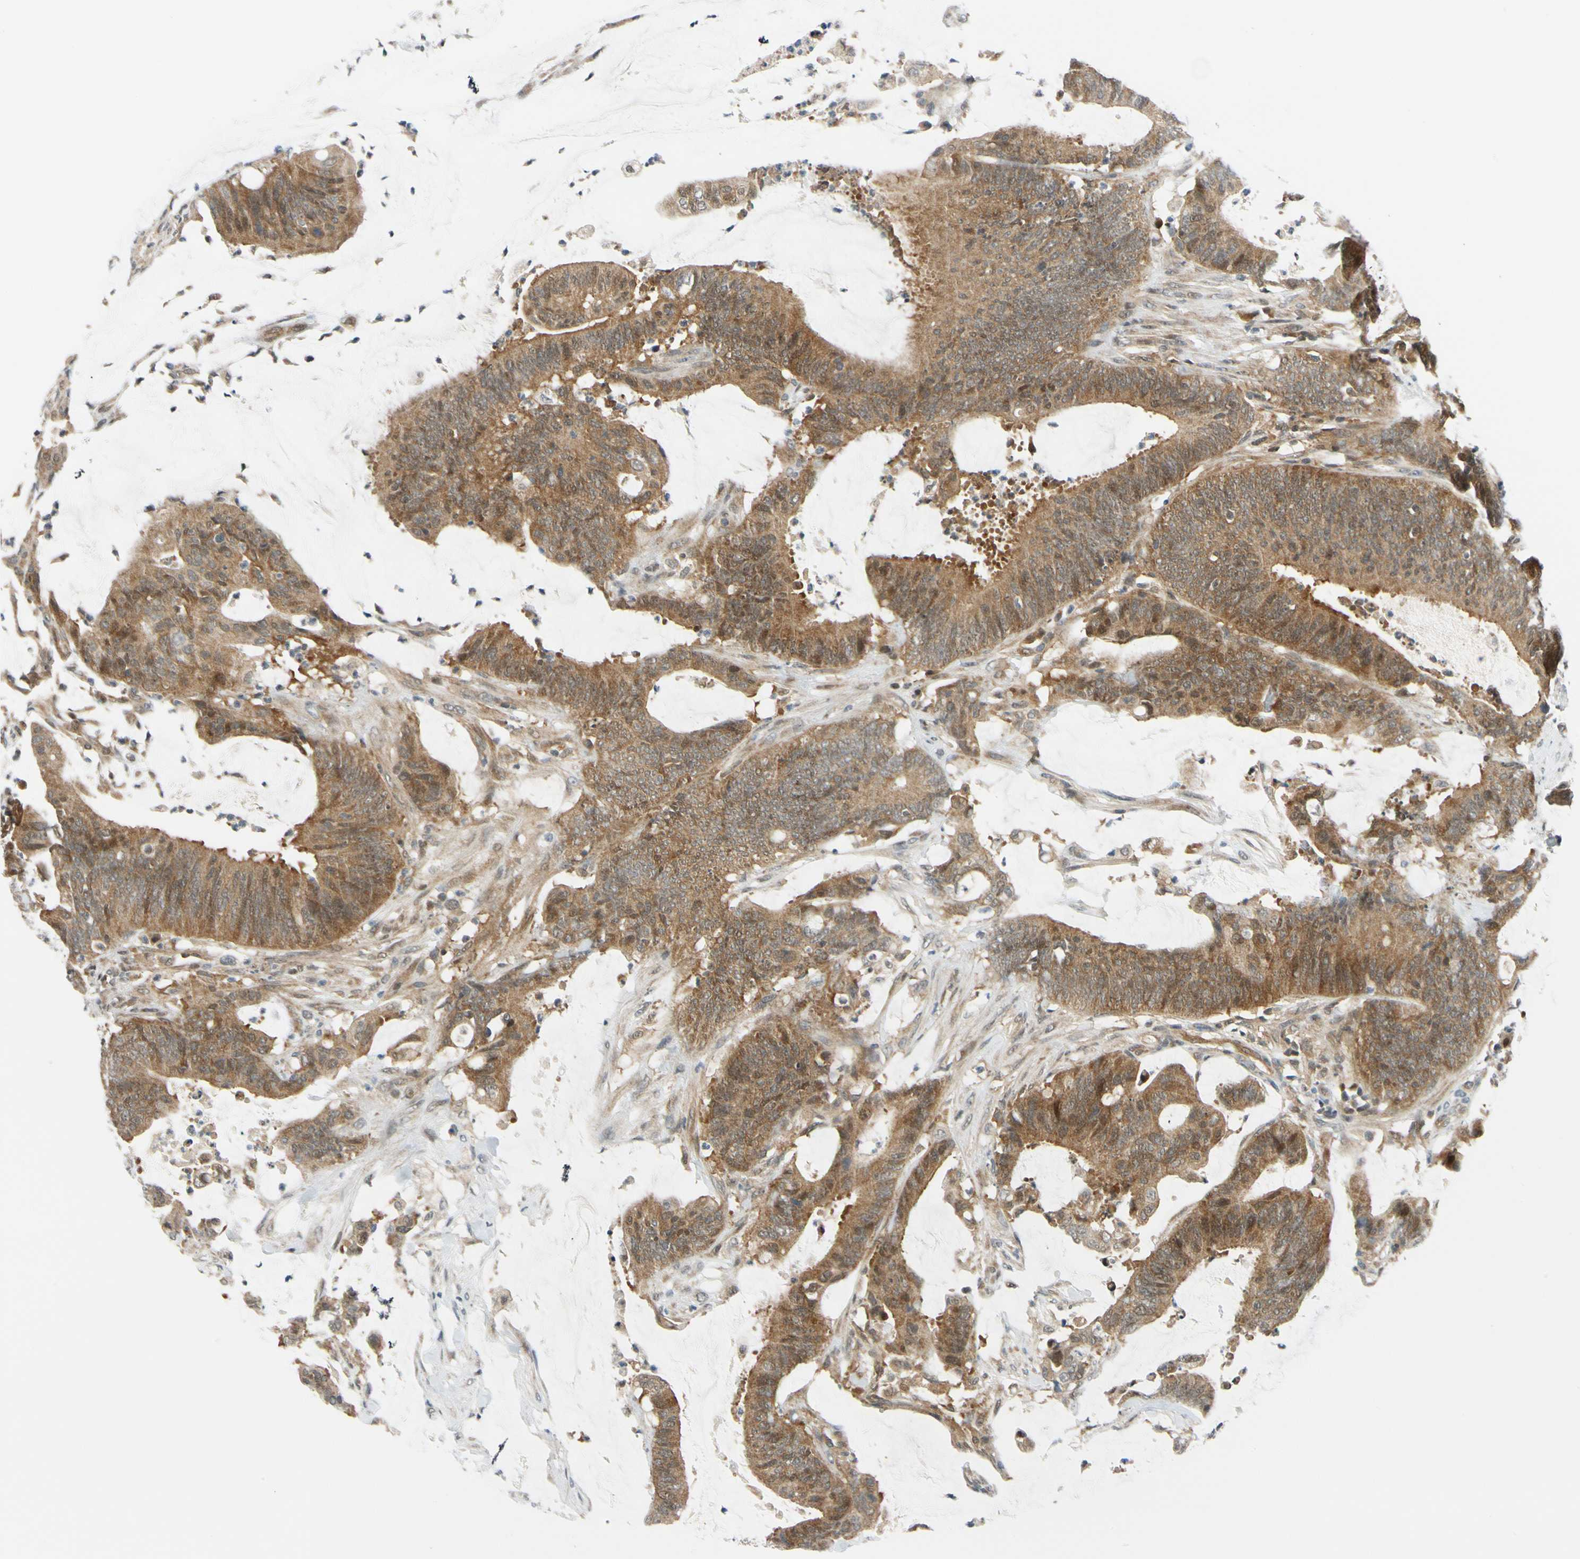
{"staining": {"intensity": "moderate", "quantity": ">75%", "location": "cytoplasmic/membranous"}, "tissue": "colorectal cancer", "cell_type": "Tumor cells", "image_type": "cancer", "snomed": [{"axis": "morphology", "description": "Adenocarcinoma, NOS"}, {"axis": "topography", "description": "Rectum"}], "caption": "A brown stain highlights moderate cytoplasmic/membranous staining of a protein in colorectal cancer tumor cells.", "gene": "MAPK9", "patient": {"sex": "female", "age": 66}}